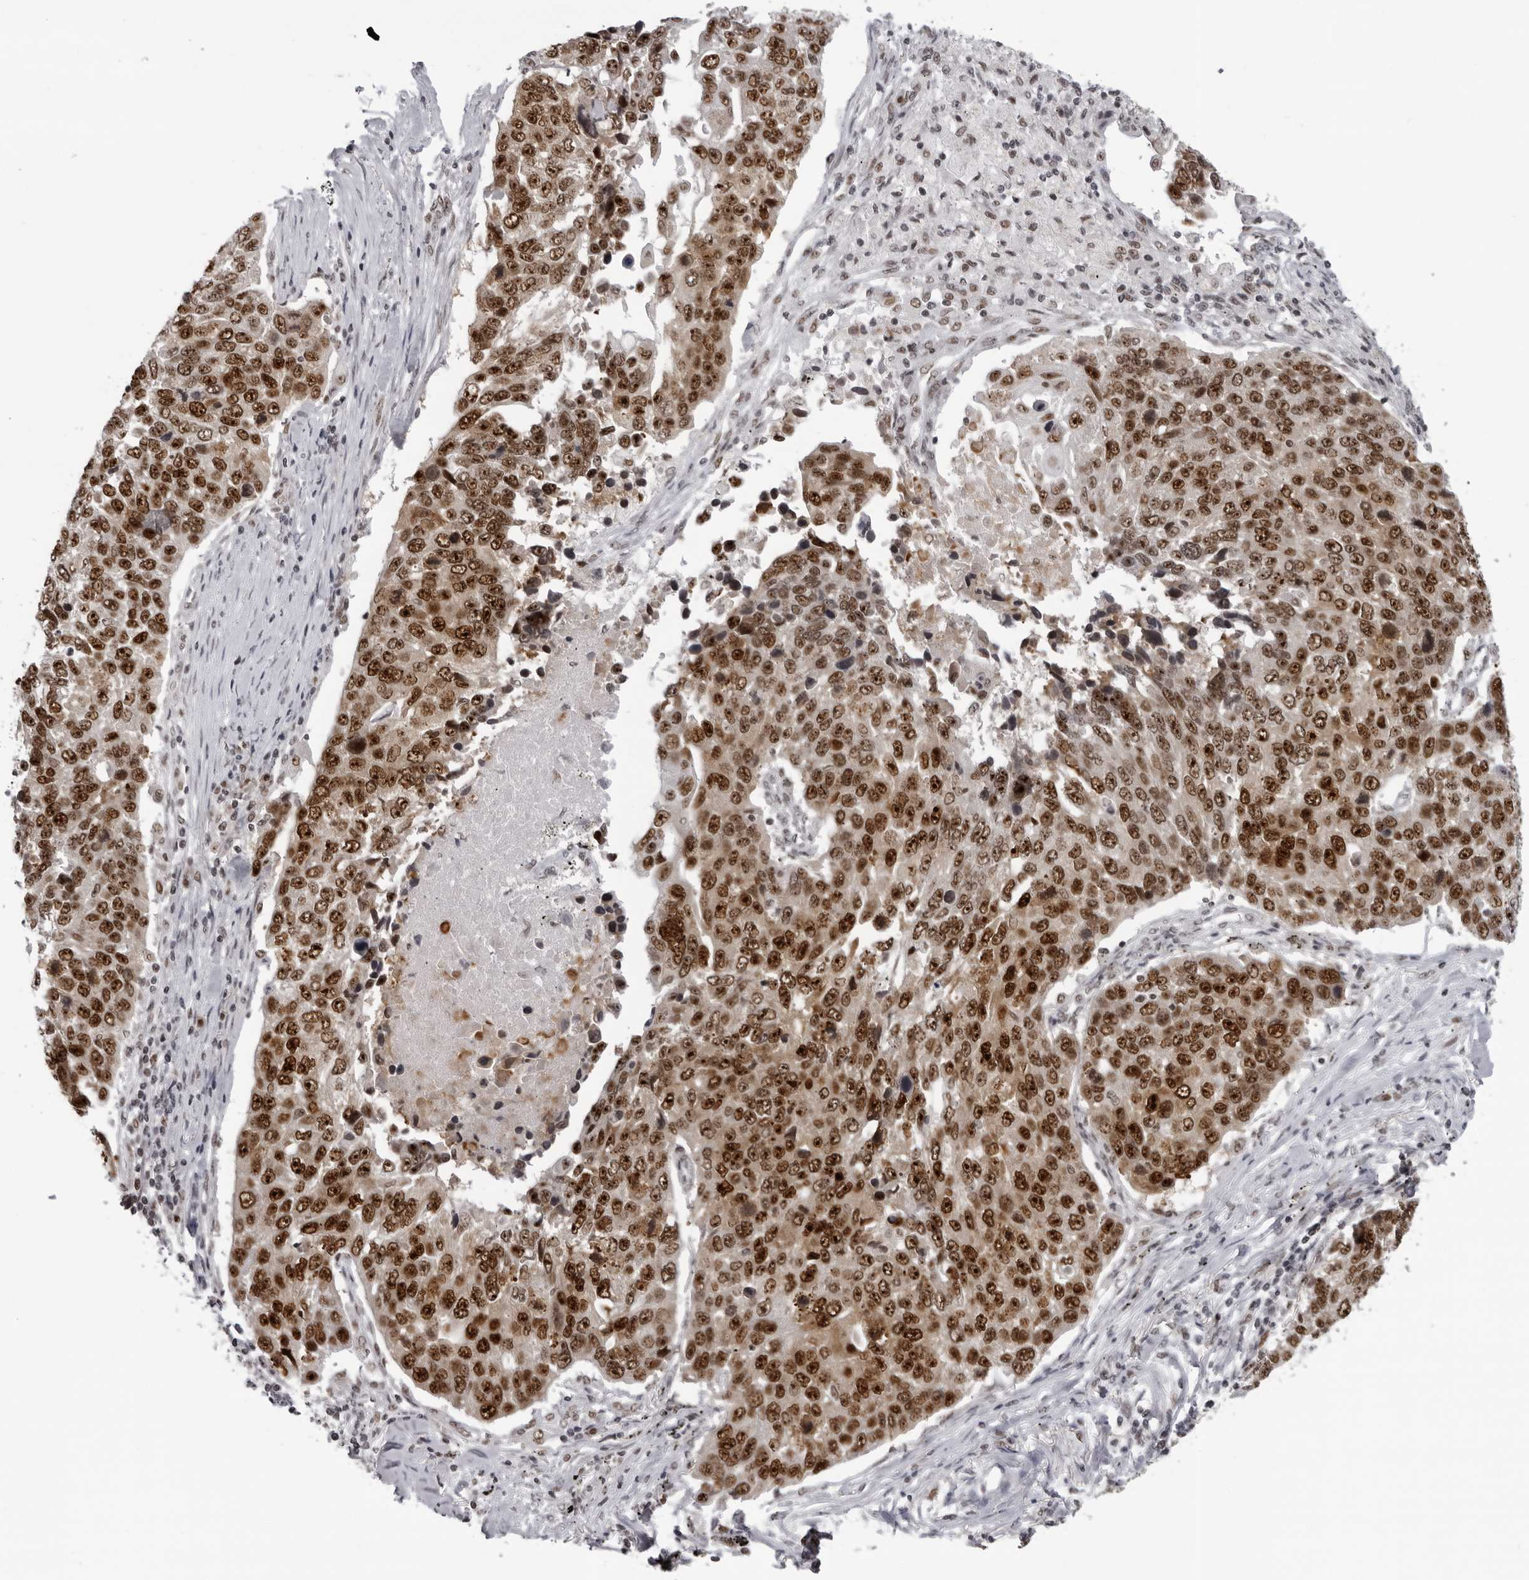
{"staining": {"intensity": "strong", "quantity": ">75%", "location": "nuclear"}, "tissue": "lung cancer", "cell_type": "Tumor cells", "image_type": "cancer", "snomed": [{"axis": "morphology", "description": "Squamous cell carcinoma, NOS"}, {"axis": "topography", "description": "Lung"}], "caption": "Strong nuclear expression for a protein is appreciated in about >75% of tumor cells of lung cancer using immunohistochemistry (IHC).", "gene": "HEXIM2", "patient": {"sex": "male", "age": 66}}